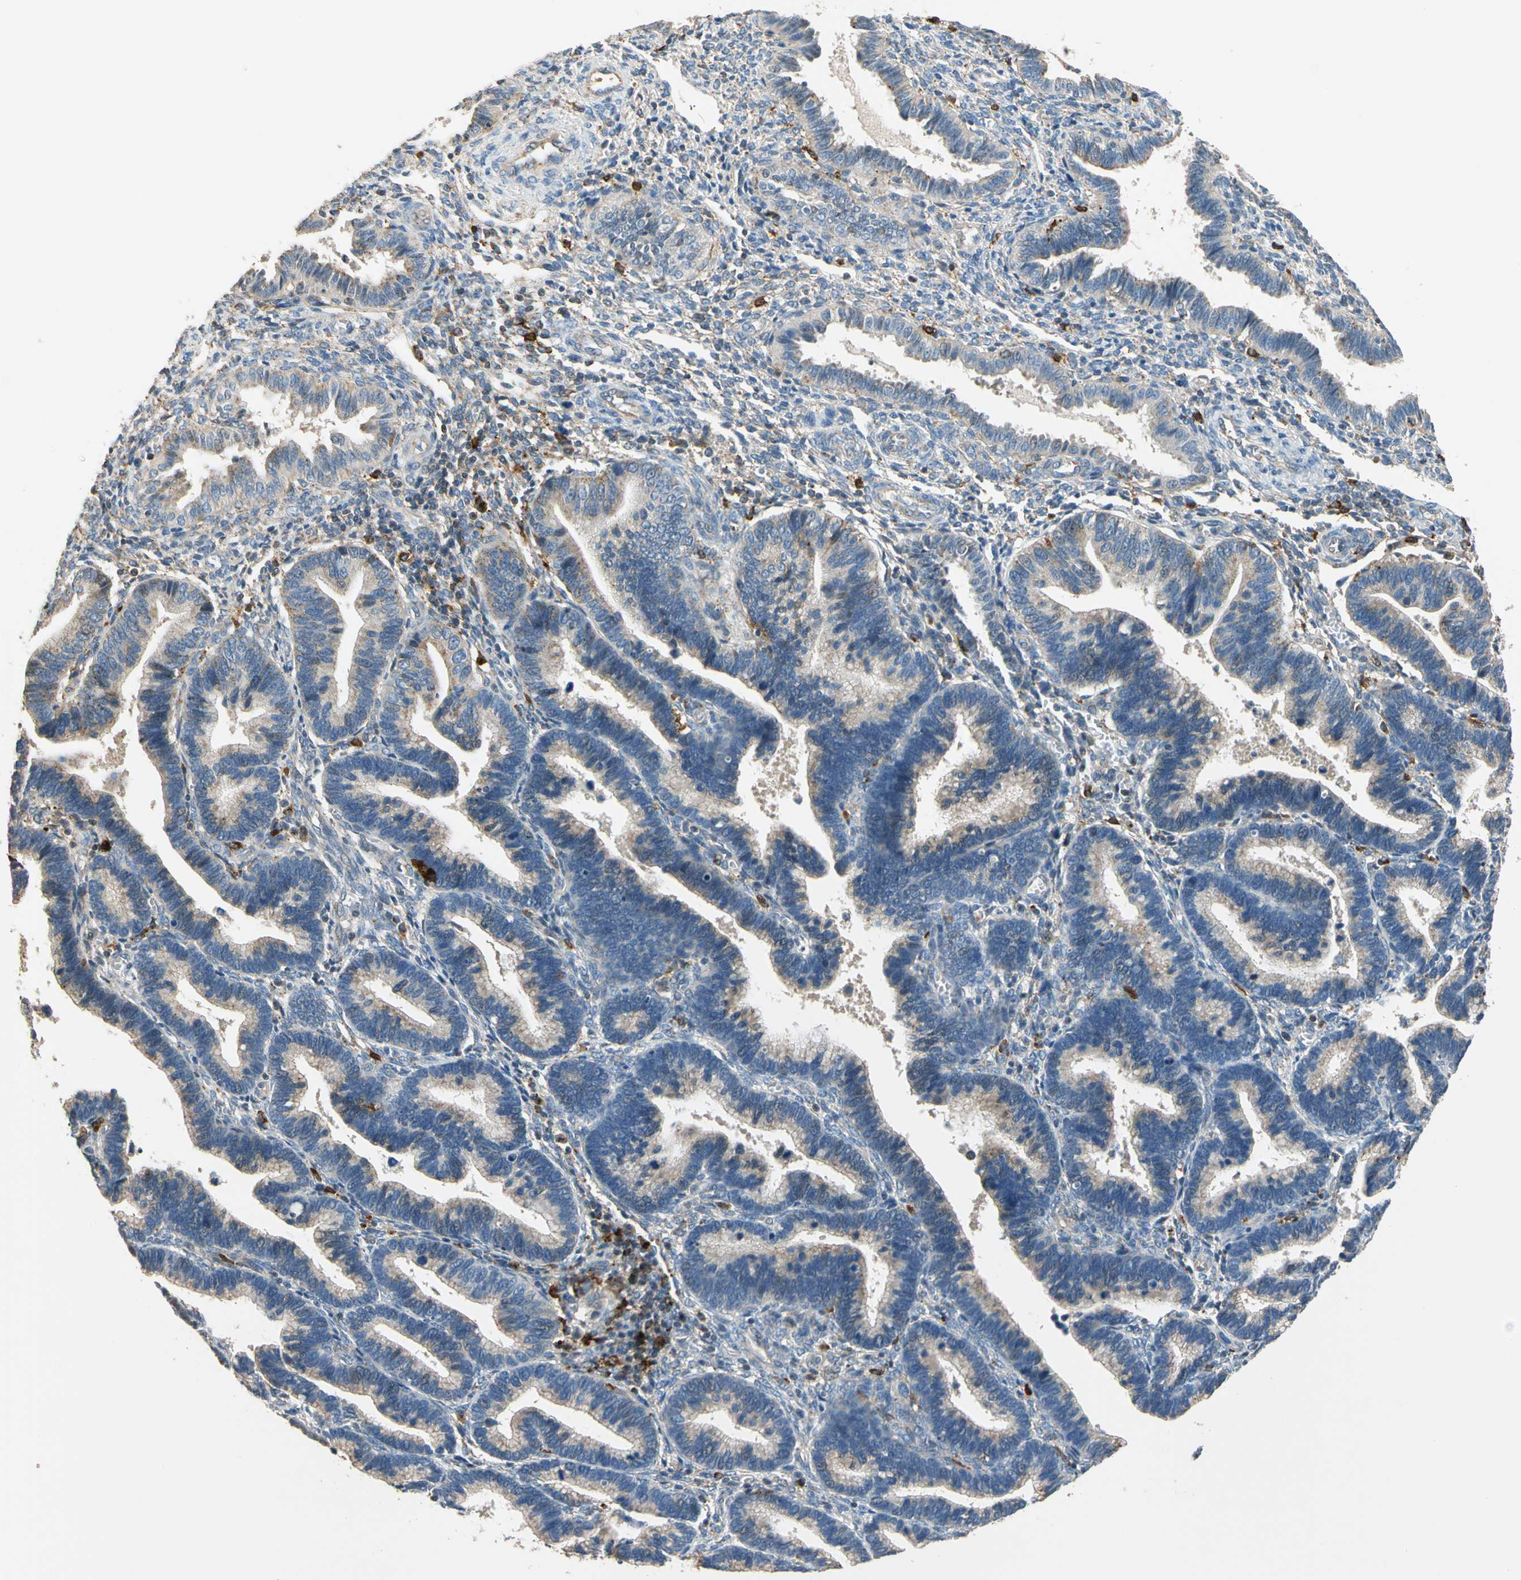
{"staining": {"intensity": "negative", "quantity": "none", "location": "none"}, "tissue": "endometrium", "cell_type": "Cells in endometrial stroma", "image_type": "normal", "snomed": [{"axis": "morphology", "description": "Normal tissue, NOS"}, {"axis": "topography", "description": "Endometrium"}], "caption": "Immunohistochemistry (IHC) image of normal human endometrium stained for a protein (brown), which exhibits no positivity in cells in endometrial stroma.", "gene": "GM2A", "patient": {"sex": "female", "age": 36}}